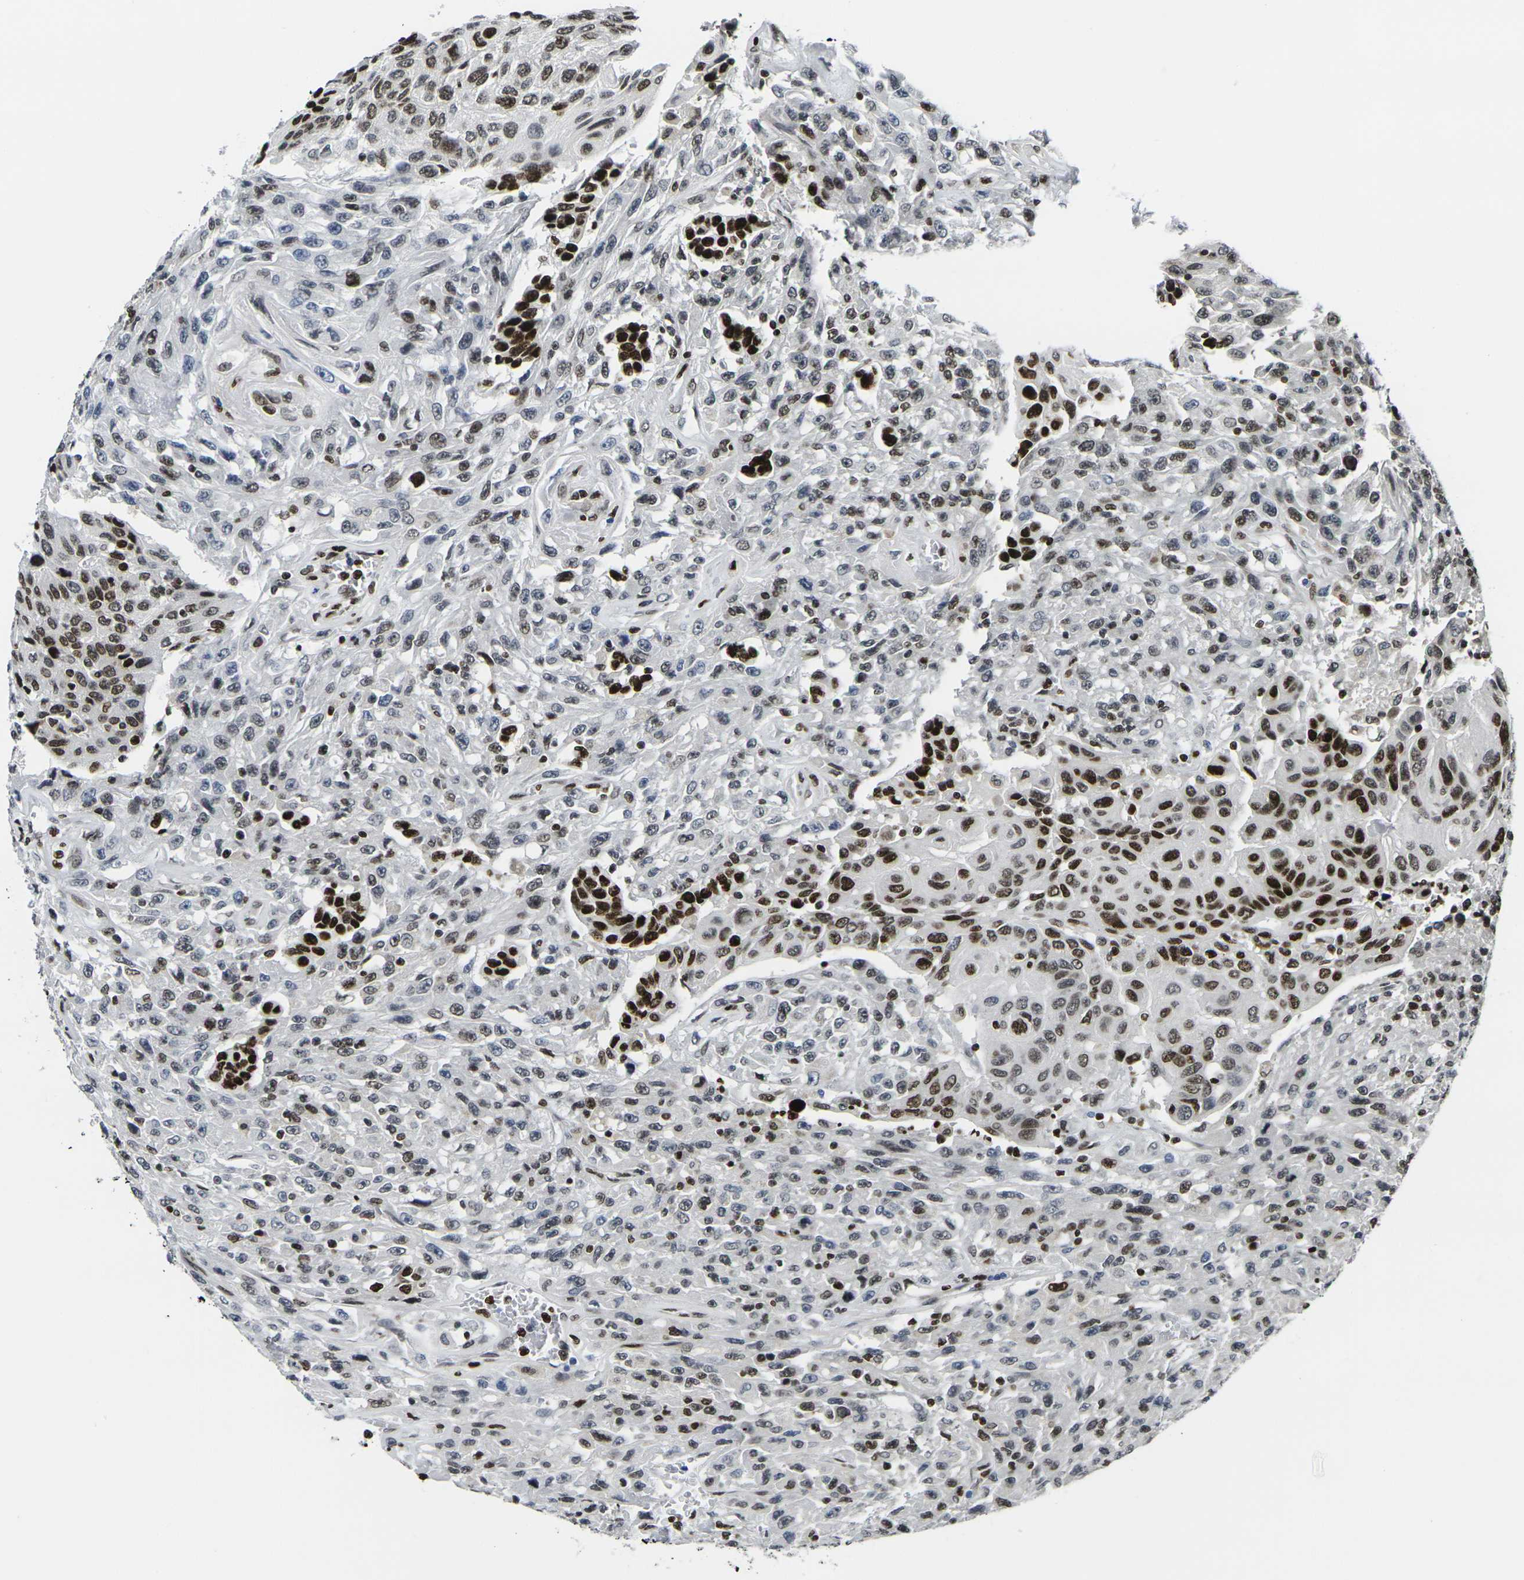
{"staining": {"intensity": "strong", "quantity": "25%-75%", "location": "nuclear"}, "tissue": "urothelial cancer", "cell_type": "Tumor cells", "image_type": "cancer", "snomed": [{"axis": "morphology", "description": "Urothelial carcinoma, High grade"}, {"axis": "topography", "description": "Urinary bladder"}], "caption": "Urothelial carcinoma (high-grade) tissue exhibits strong nuclear staining in approximately 25%-75% of tumor cells", "gene": "H1-10", "patient": {"sex": "male", "age": 66}}